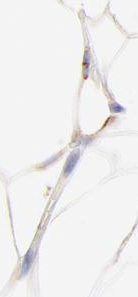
{"staining": {"intensity": "negative", "quantity": "none", "location": "none"}, "tissue": "adipose tissue", "cell_type": "Adipocytes", "image_type": "normal", "snomed": [{"axis": "morphology", "description": "Normal tissue, NOS"}, {"axis": "morphology", "description": "Duct carcinoma"}, {"axis": "topography", "description": "Breast"}, {"axis": "topography", "description": "Adipose tissue"}], "caption": "Protein analysis of unremarkable adipose tissue exhibits no significant expression in adipocytes. Brightfield microscopy of IHC stained with DAB (brown) and hematoxylin (blue), captured at high magnification.", "gene": "SPARC", "patient": {"sex": "female", "age": 37}}